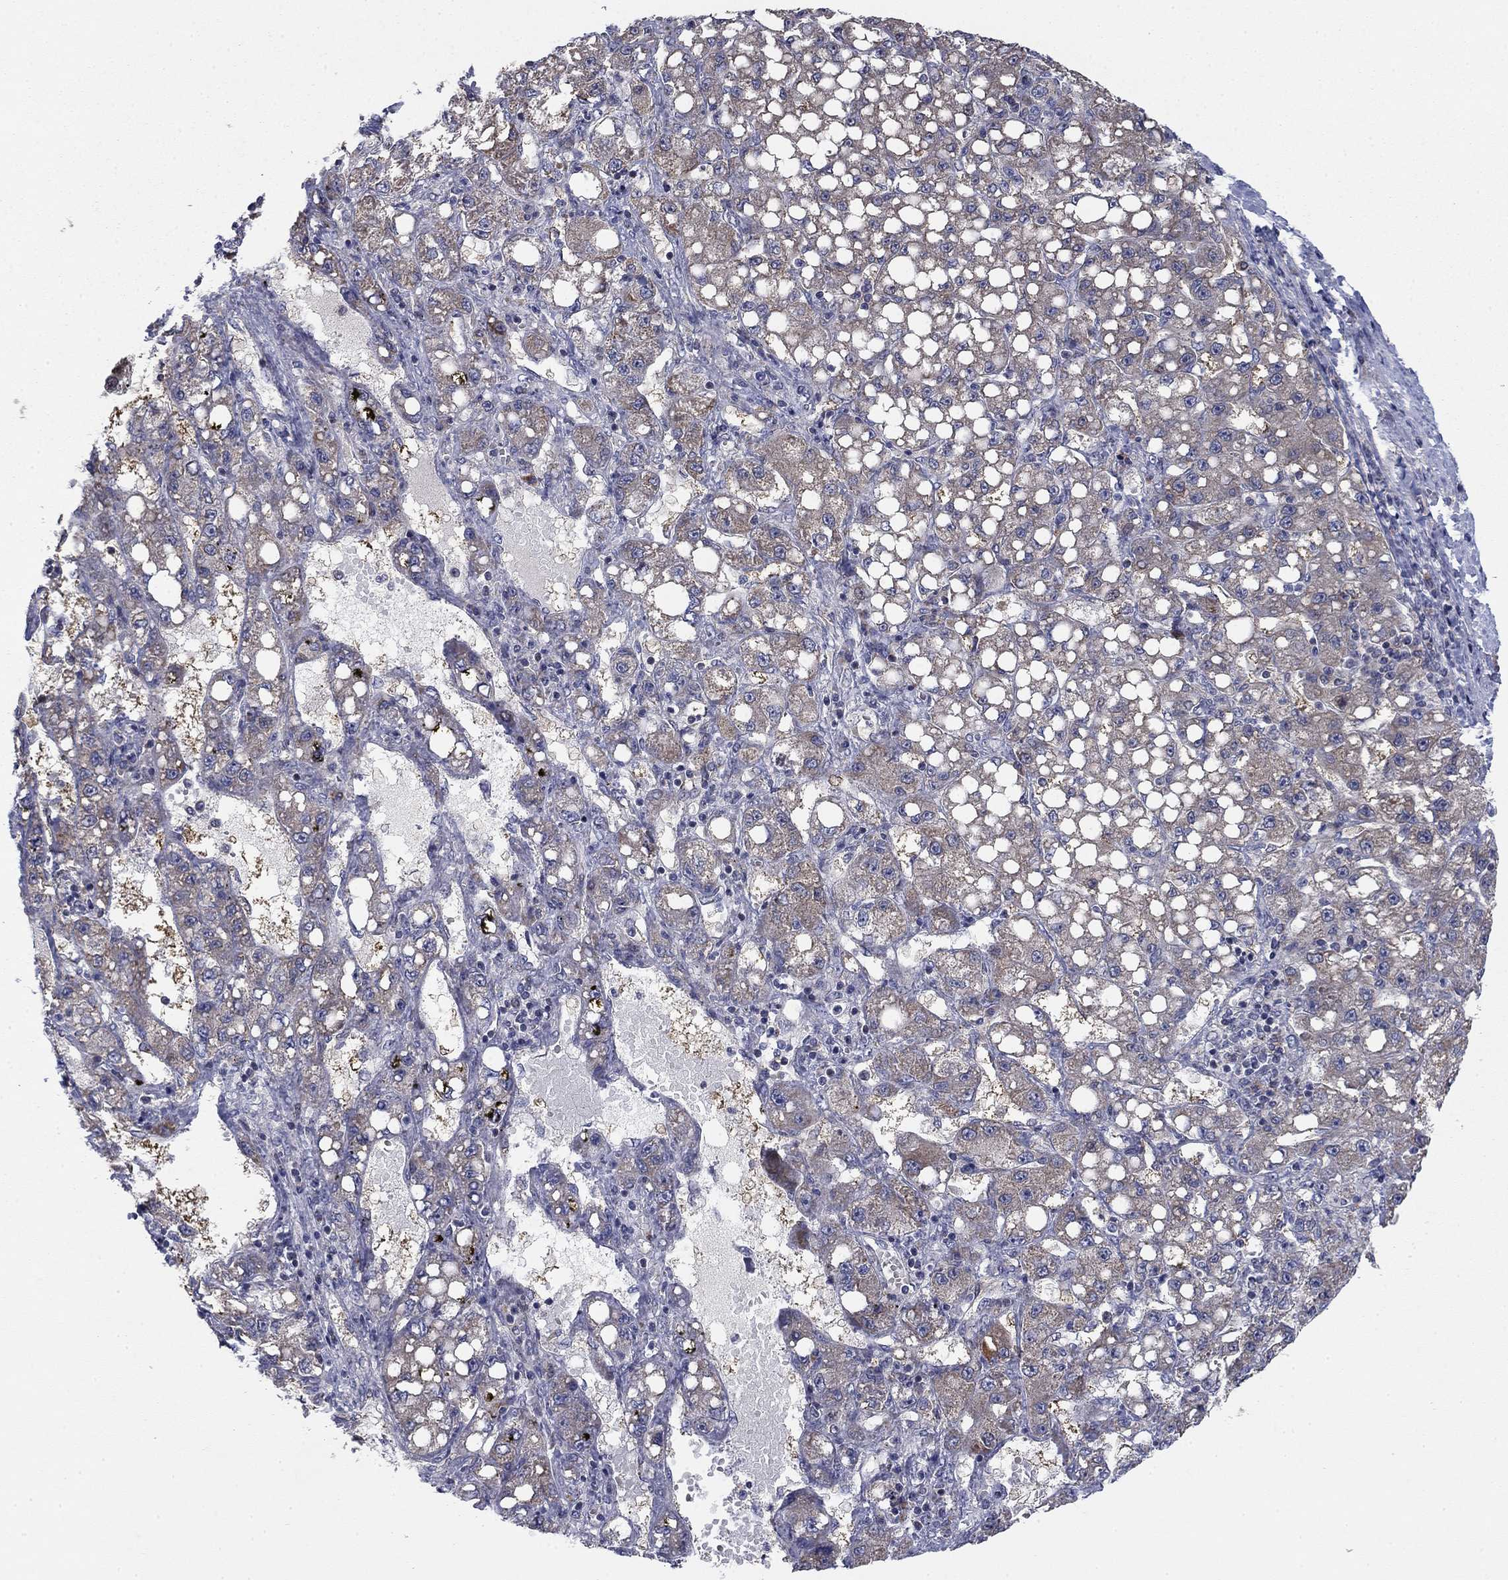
{"staining": {"intensity": "weak", "quantity": "25%-75%", "location": "cytoplasmic/membranous"}, "tissue": "liver cancer", "cell_type": "Tumor cells", "image_type": "cancer", "snomed": [{"axis": "morphology", "description": "Carcinoma, Hepatocellular, NOS"}, {"axis": "topography", "description": "Liver"}], "caption": "Liver cancer stained with a brown dye exhibits weak cytoplasmic/membranous positive positivity in about 25%-75% of tumor cells.", "gene": "MMAA", "patient": {"sex": "female", "age": 65}}